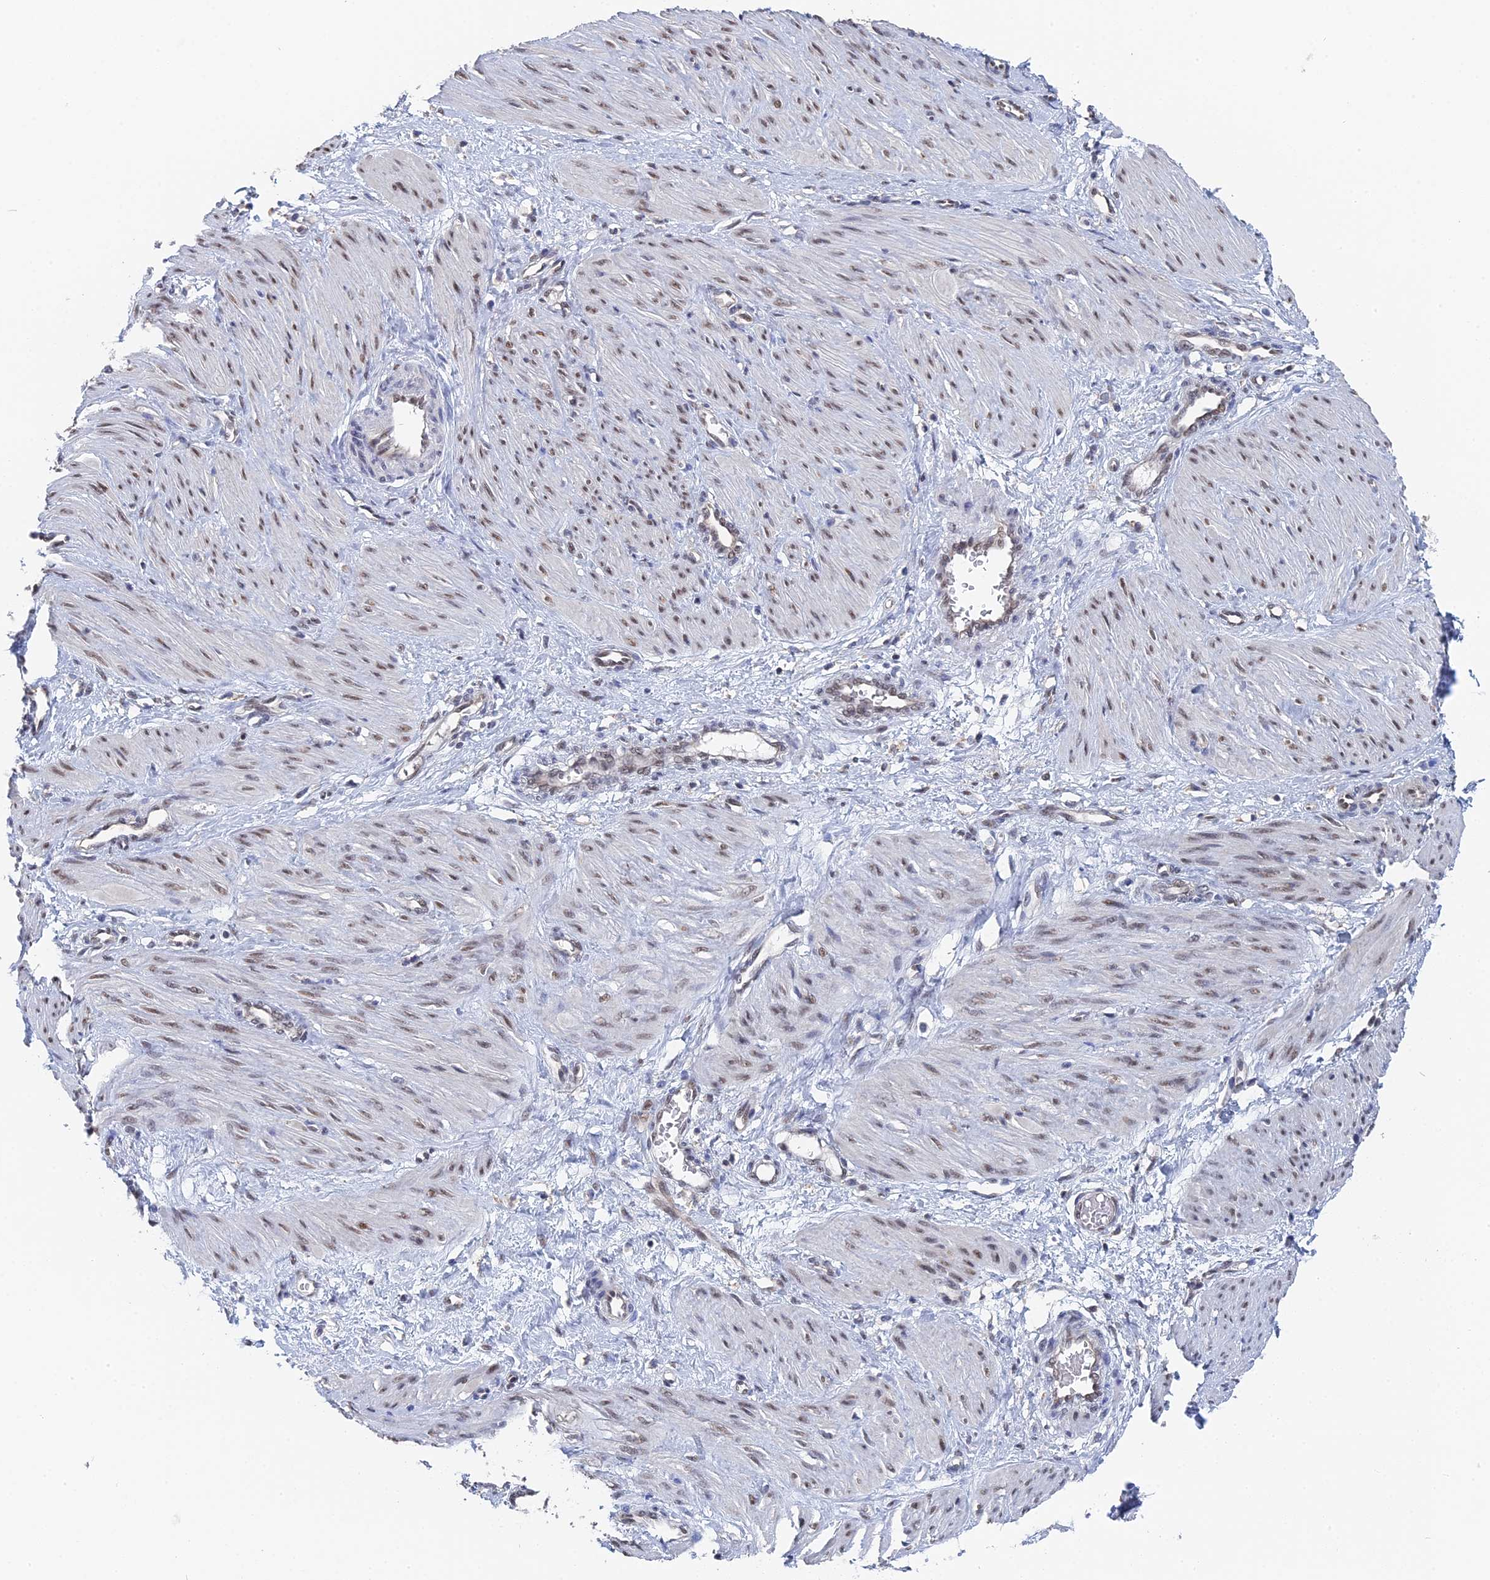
{"staining": {"intensity": "moderate", "quantity": "<25%", "location": "nuclear"}, "tissue": "smooth muscle", "cell_type": "Smooth muscle cells", "image_type": "normal", "snomed": [{"axis": "morphology", "description": "Normal tissue, NOS"}, {"axis": "topography", "description": "Endometrium"}], "caption": "Protein expression analysis of normal human smooth muscle reveals moderate nuclear expression in approximately <25% of smooth muscle cells.", "gene": "TSSC4", "patient": {"sex": "female", "age": 33}}